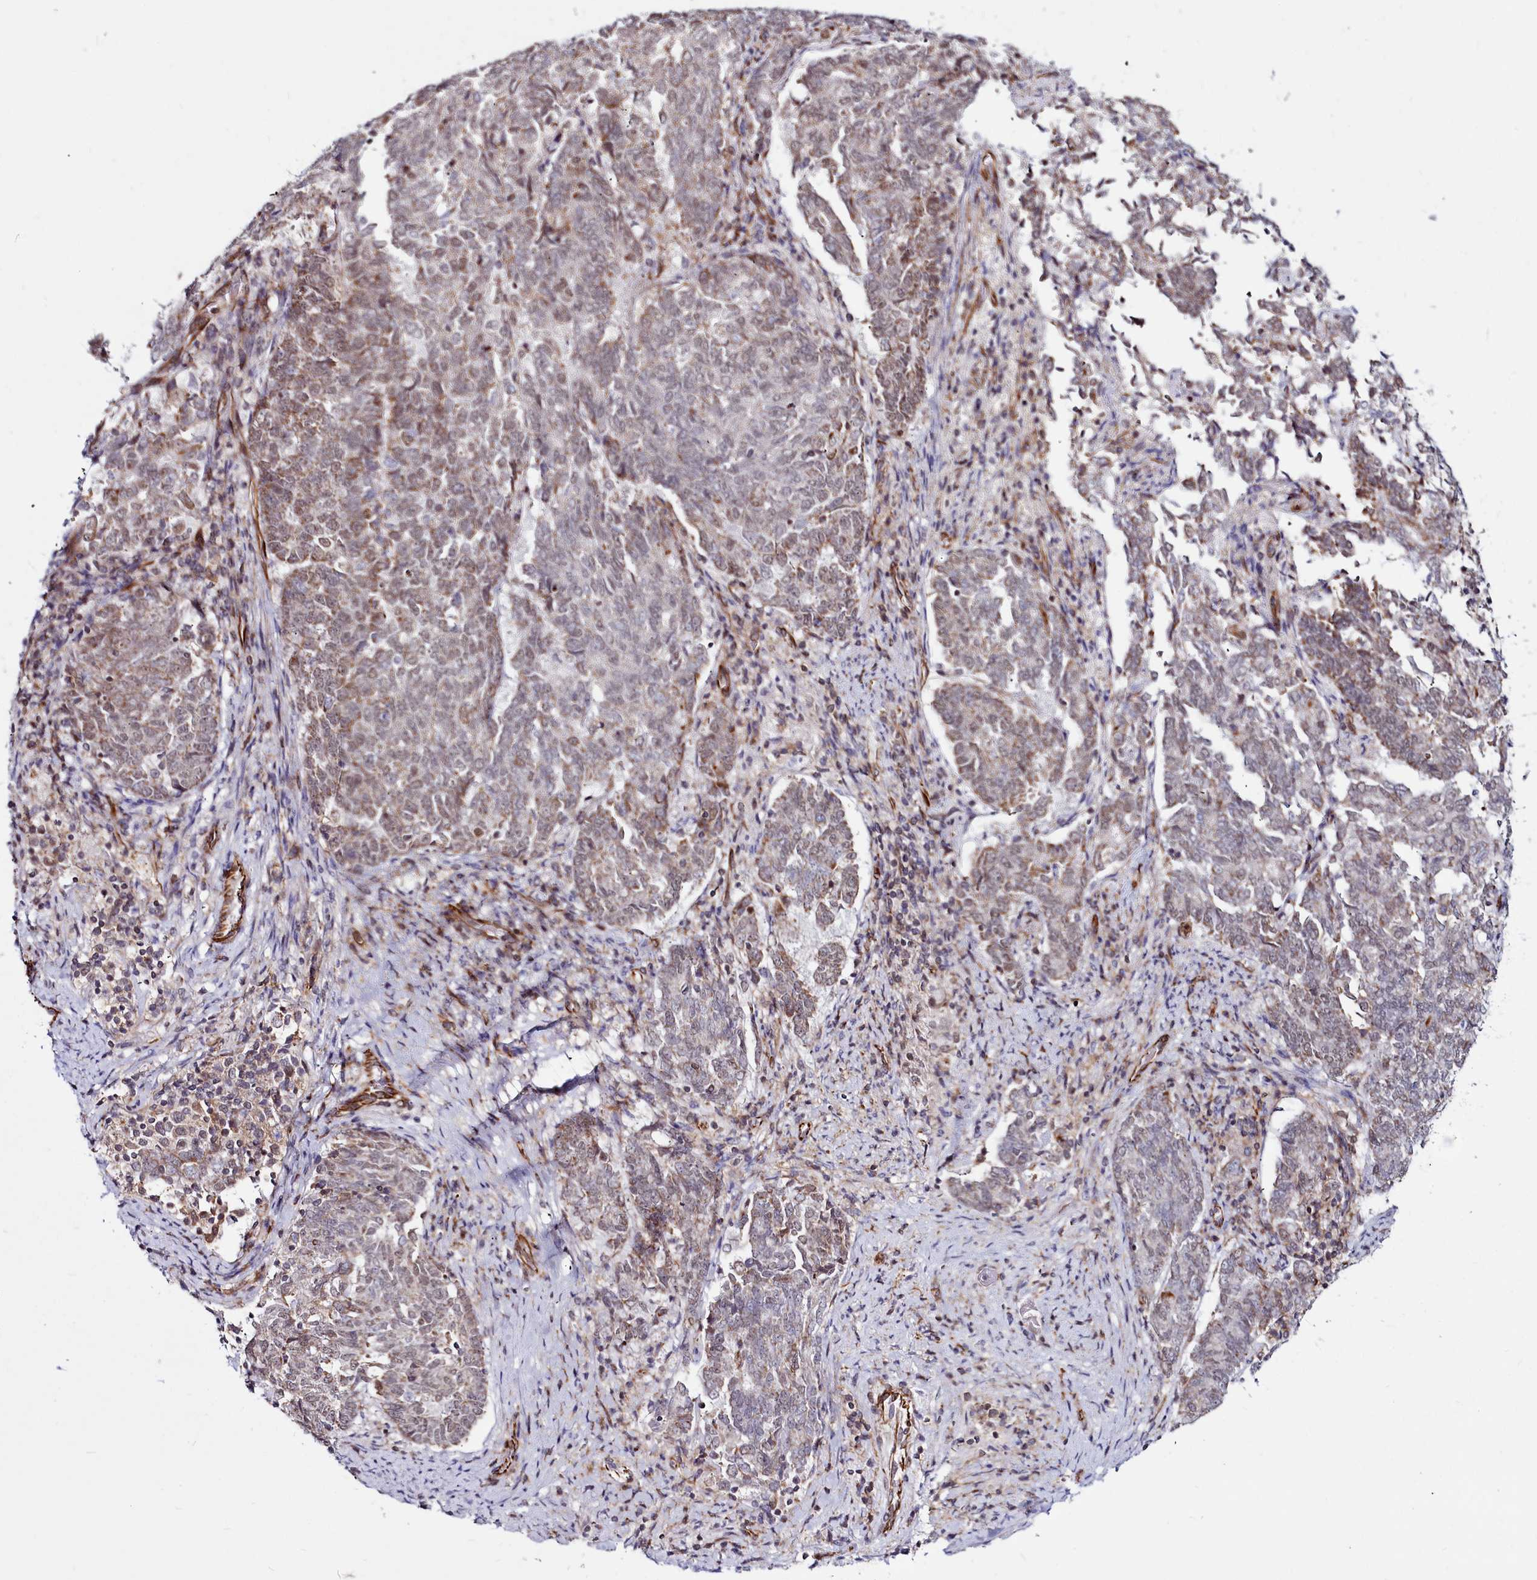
{"staining": {"intensity": "weak", "quantity": "25%-75%", "location": "cytoplasmic/membranous,nuclear"}, "tissue": "endometrial cancer", "cell_type": "Tumor cells", "image_type": "cancer", "snomed": [{"axis": "morphology", "description": "Adenocarcinoma, NOS"}, {"axis": "topography", "description": "Endometrium"}], "caption": "Adenocarcinoma (endometrial) was stained to show a protein in brown. There is low levels of weak cytoplasmic/membranous and nuclear positivity in about 25%-75% of tumor cells. Using DAB (3,3'-diaminobenzidine) (brown) and hematoxylin (blue) stains, captured at high magnification using brightfield microscopy.", "gene": "CLK3", "patient": {"sex": "female", "age": 80}}